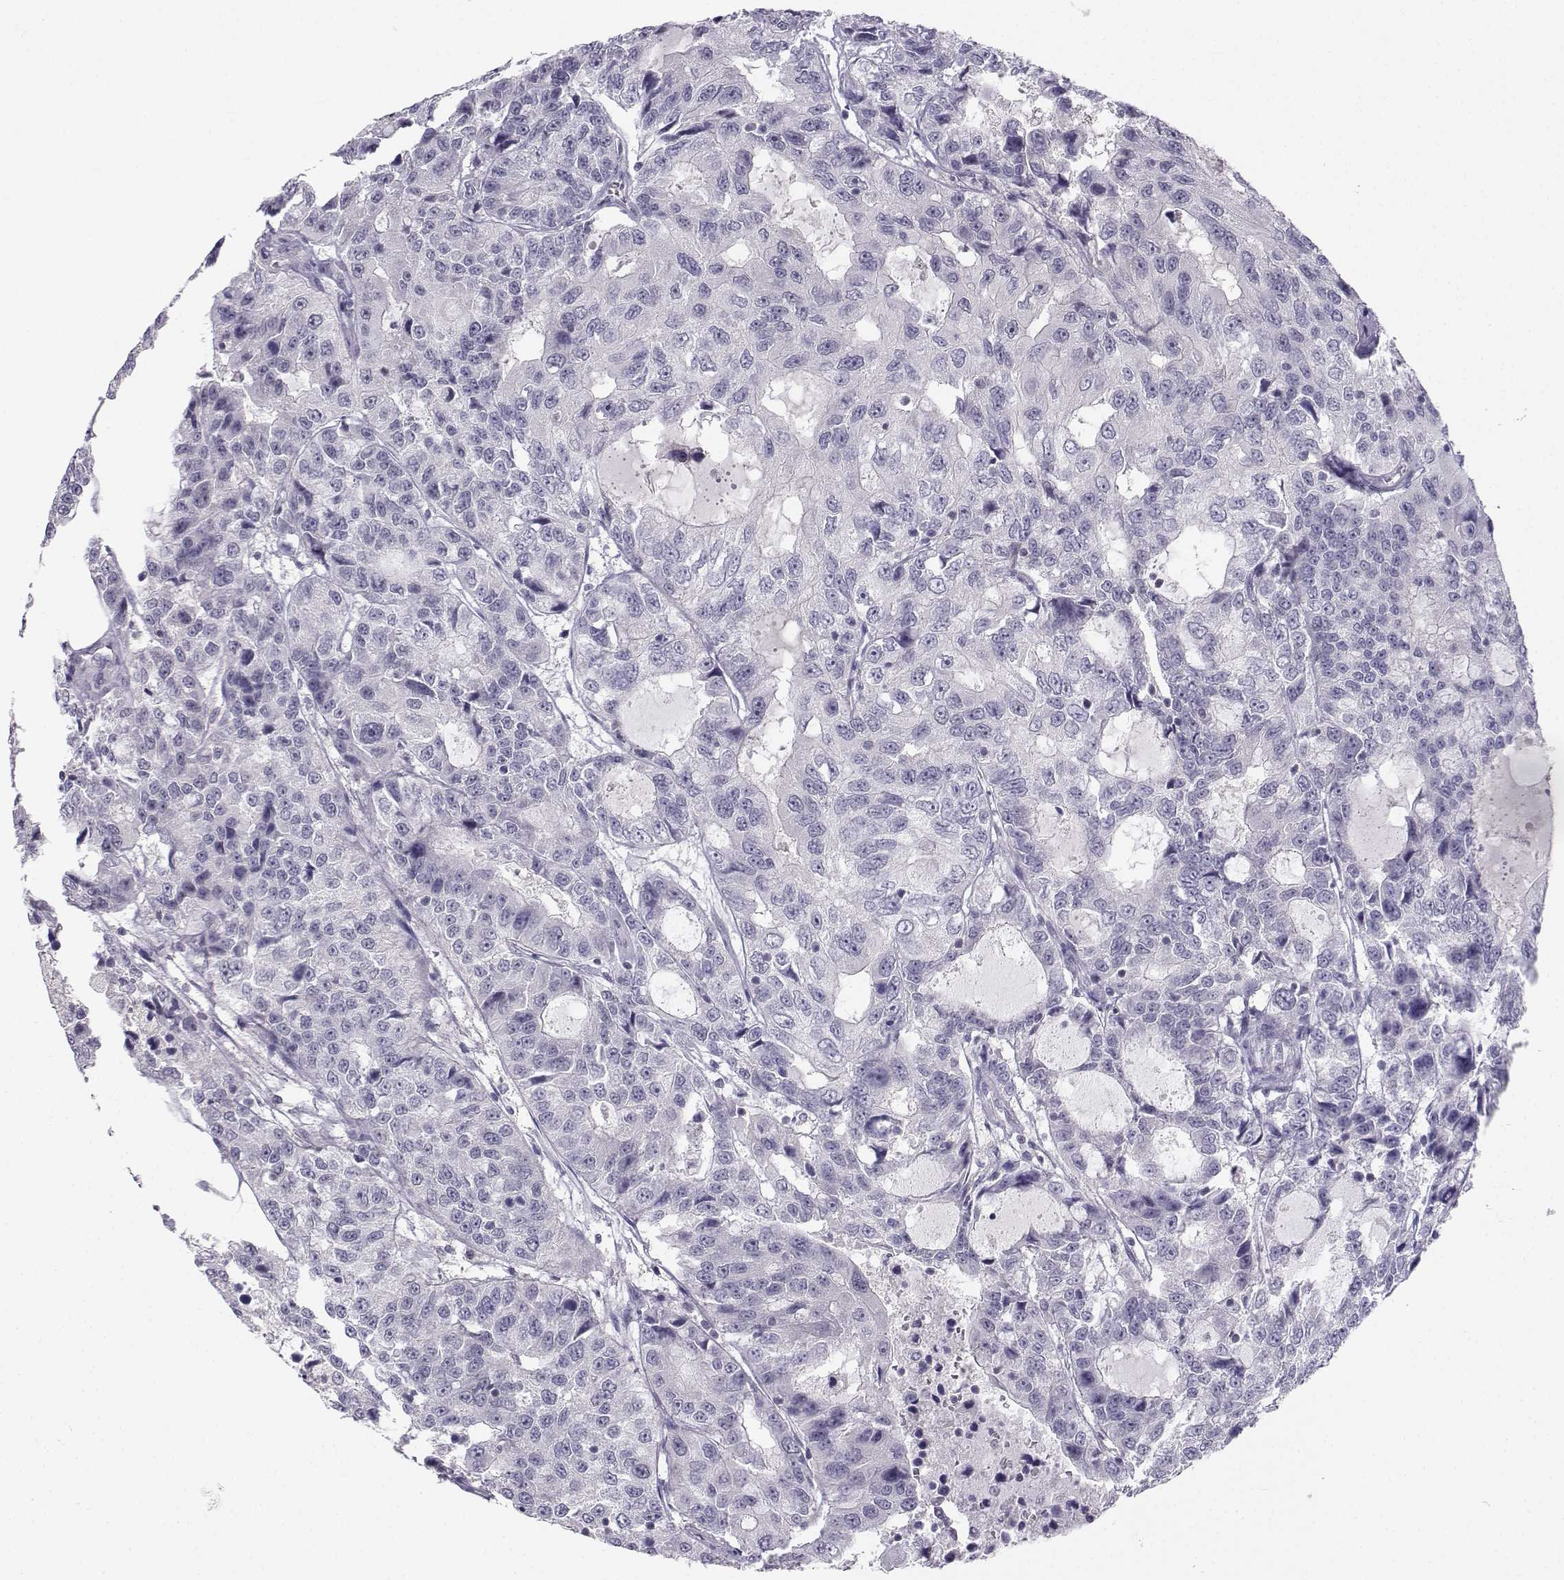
{"staining": {"intensity": "negative", "quantity": "none", "location": "none"}, "tissue": "urothelial cancer", "cell_type": "Tumor cells", "image_type": "cancer", "snomed": [{"axis": "morphology", "description": "Urothelial carcinoma, NOS"}, {"axis": "morphology", "description": "Urothelial carcinoma, High grade"}, {"axis": "topography", "description": "Urinary bladder"}], "caption": "Histopathology image shows no significant protein staining in tumor cells of urothelial cancer.", "gene": "MROH7", "patient": {"sex": "female", "age": 73}}